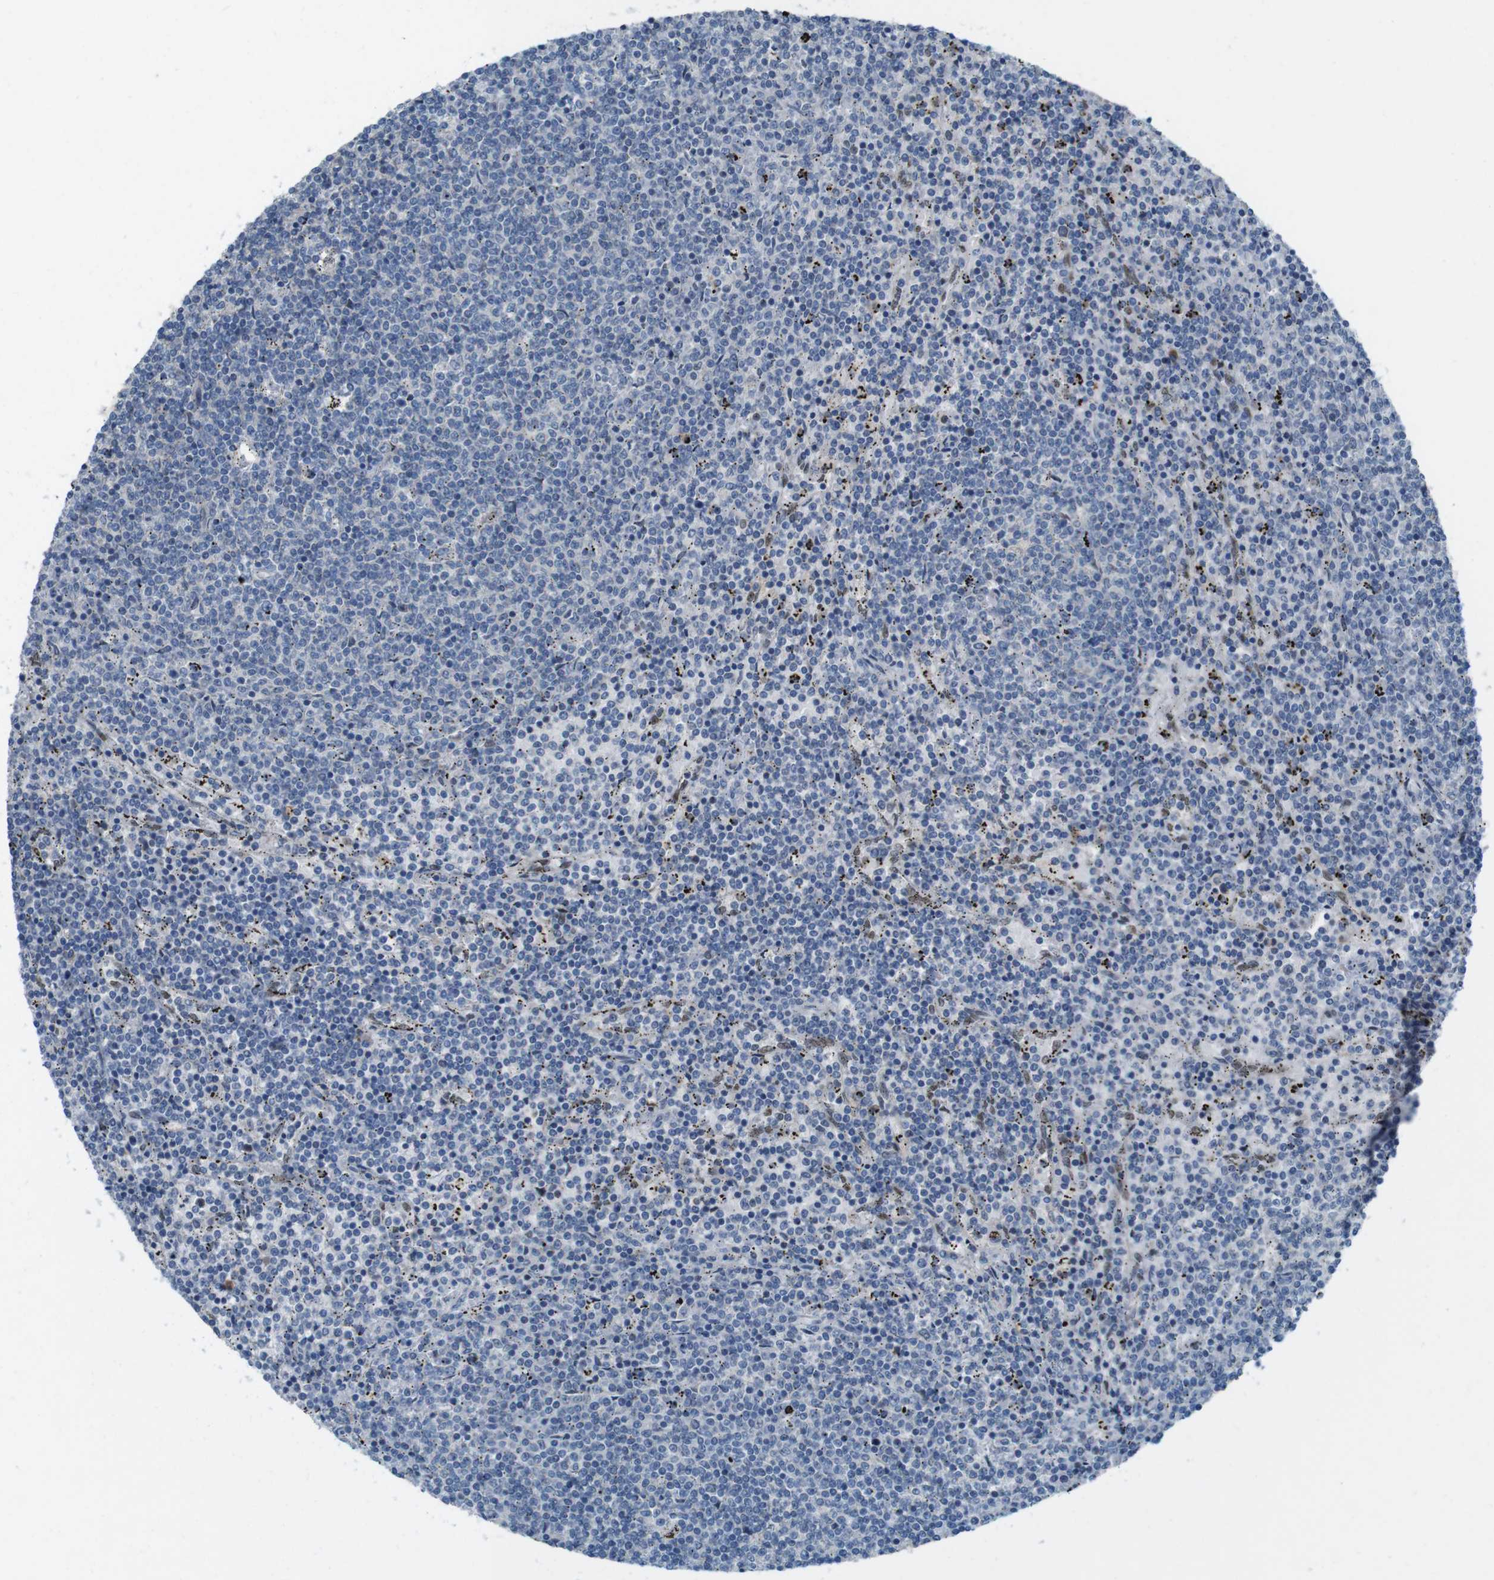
{"staining": {"intensity": "negative", "quantity": "none", "location": "none"}, "tissue": "lymphoma", "cell_type": "Tumor cells", "image_type": "cancer", "snomed": [{"axis": "morphology", "description": "Malignant lymphoma, non-Hodgkin's type, Low grade"}, {"axis": "topography", "description": "Spleen"}], "caption": "Low-grade malignant lymphoma, non-Hodgkin's type was stained to show a protein in brown. There is no significant staining in tumor cells.", "gene": "SKI", "patient": {"sex": "female", "age": 50}}